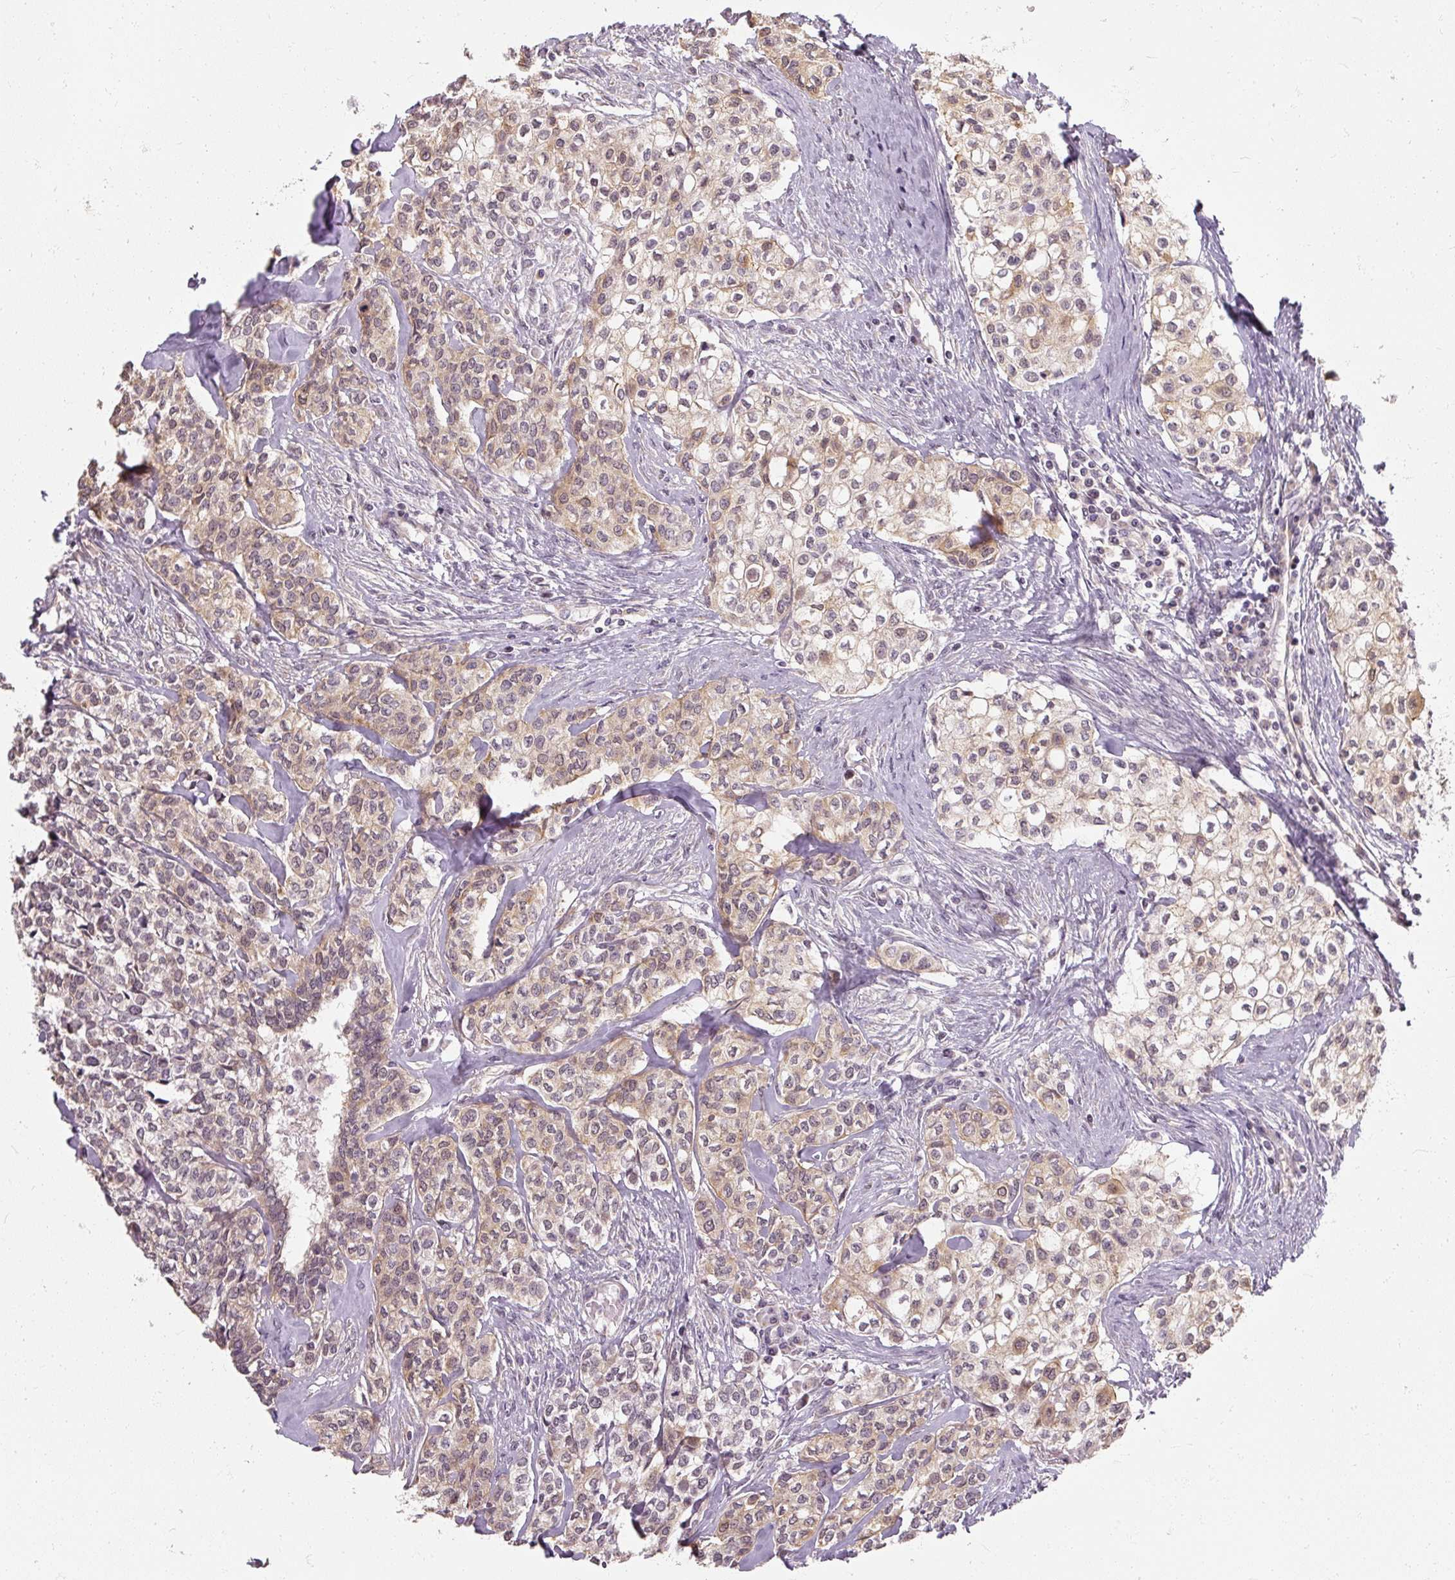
{"staining": {"intensity": "weak", "quantity": "<25%", "location": "cytoplasmic/membranous"}, "tissue": "head and neck cancer", "cell_type": "Tumor cells", "image_type": "cancer", "snomed": [{"axis": "morphology", "description": "Adenocarcinoma, NOS"}, {"axis": "topography", "description": "Head-Neck"}], "caption": "High magnification brightfield microscopy of head and neck adenocarcinoma stained with DAB (3,3'-diaminobenzidine) (brown) and counterstained with hematoxylin (blue): tumor cells show no significant staining.", "gene": "RB1CC1", "patient": {"sex": "male", "age": 81}}